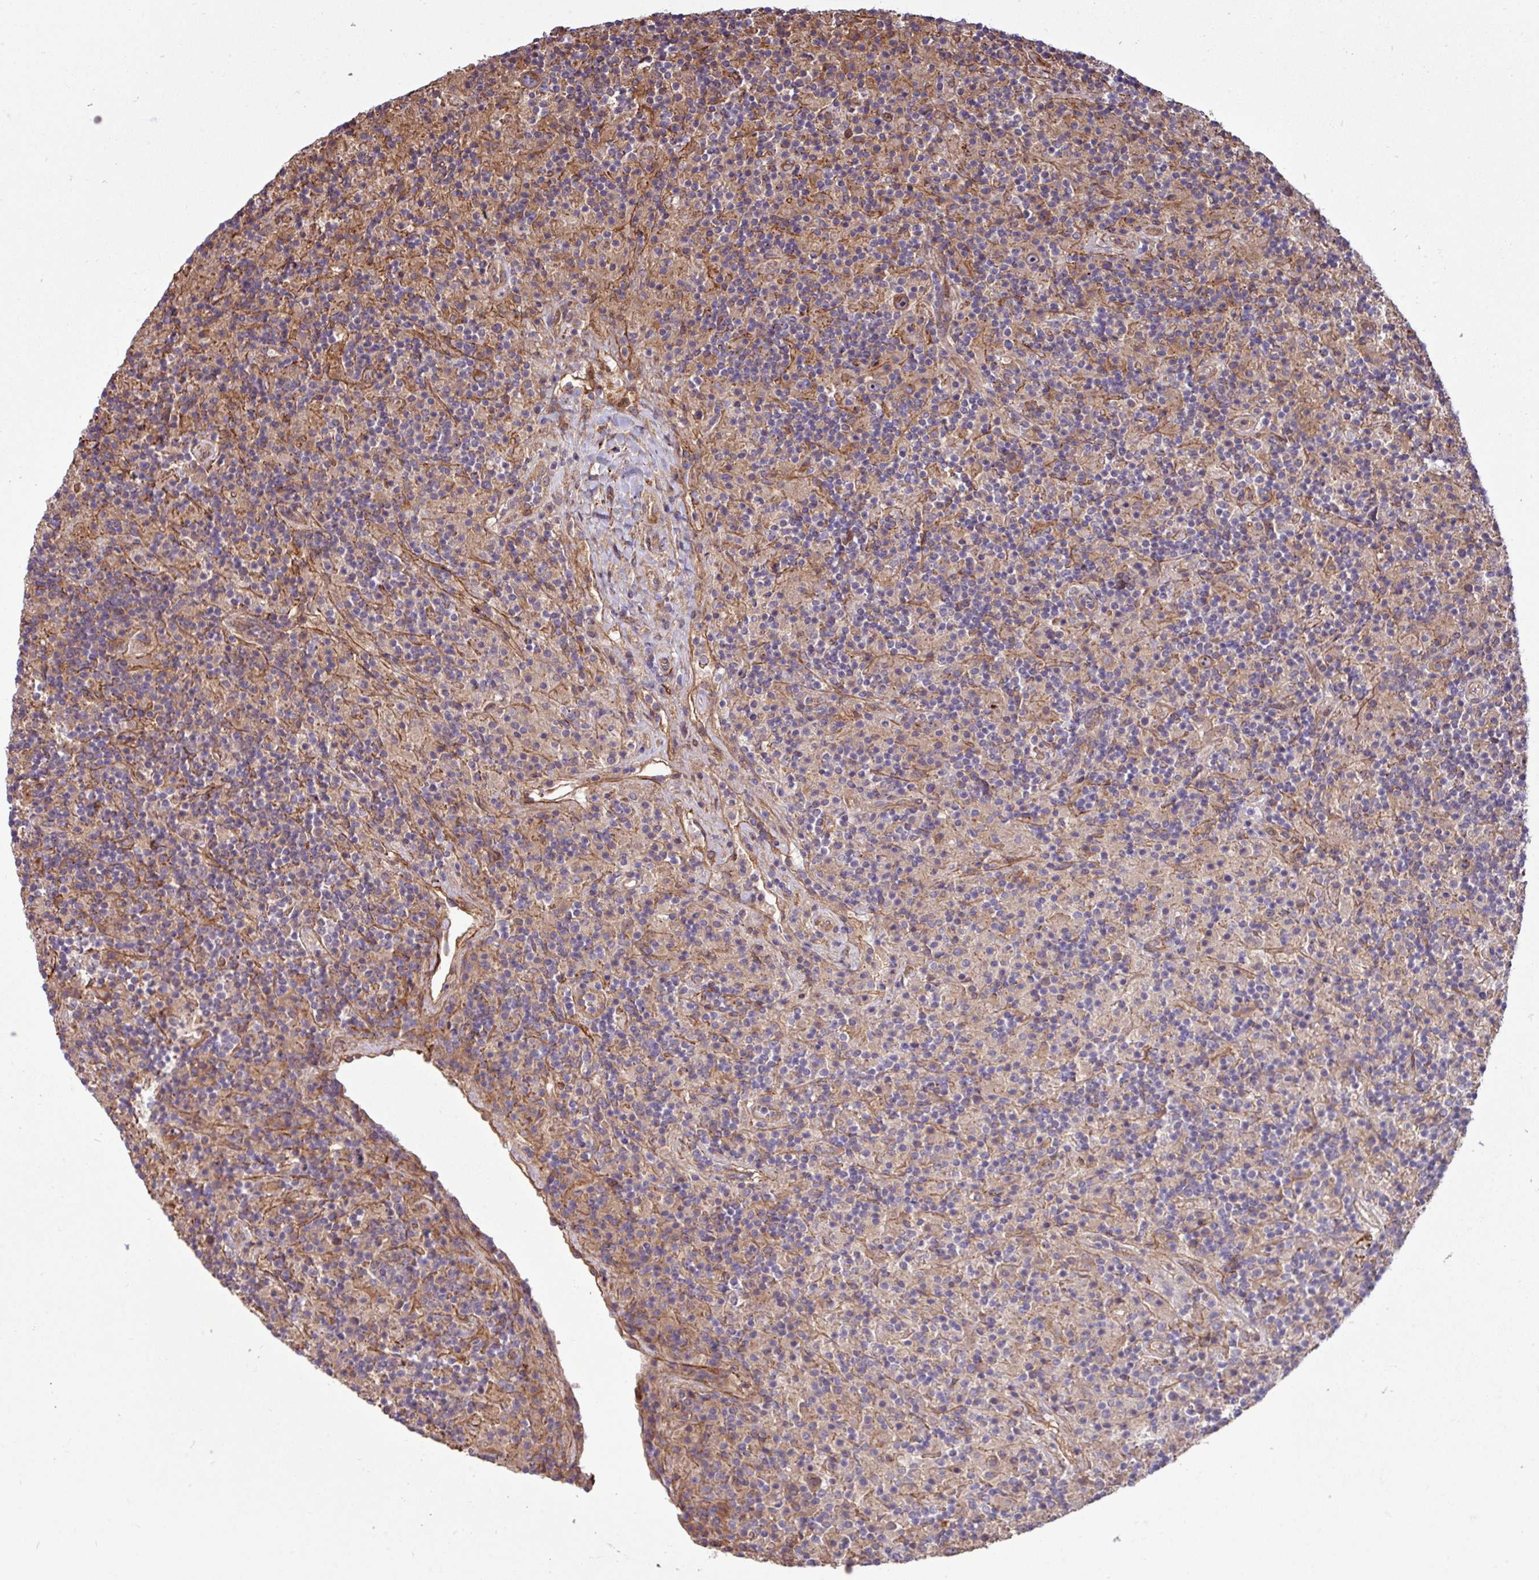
{"staining": {"intensity": "strong", "quantity": ">75%", "location": "cytoplasmic/membranous"}, "tissue": "lymphoma", "cell_type": "Tumor cells", "image_type": "cancer", "snomed": [{"axis": "morphology", "description": "Hodgkin's disease, NOS"}, {"axis": "topography", "description": "Lymph node"}], "caption": "Hodgkin's disease was stained to show a protein in brown. There is high levels of strong cytoplasmic/membranous staining in about >75% of tumor cells.", "gene": "ZNF300", "patient": {"sex": "male", "age": 70}}